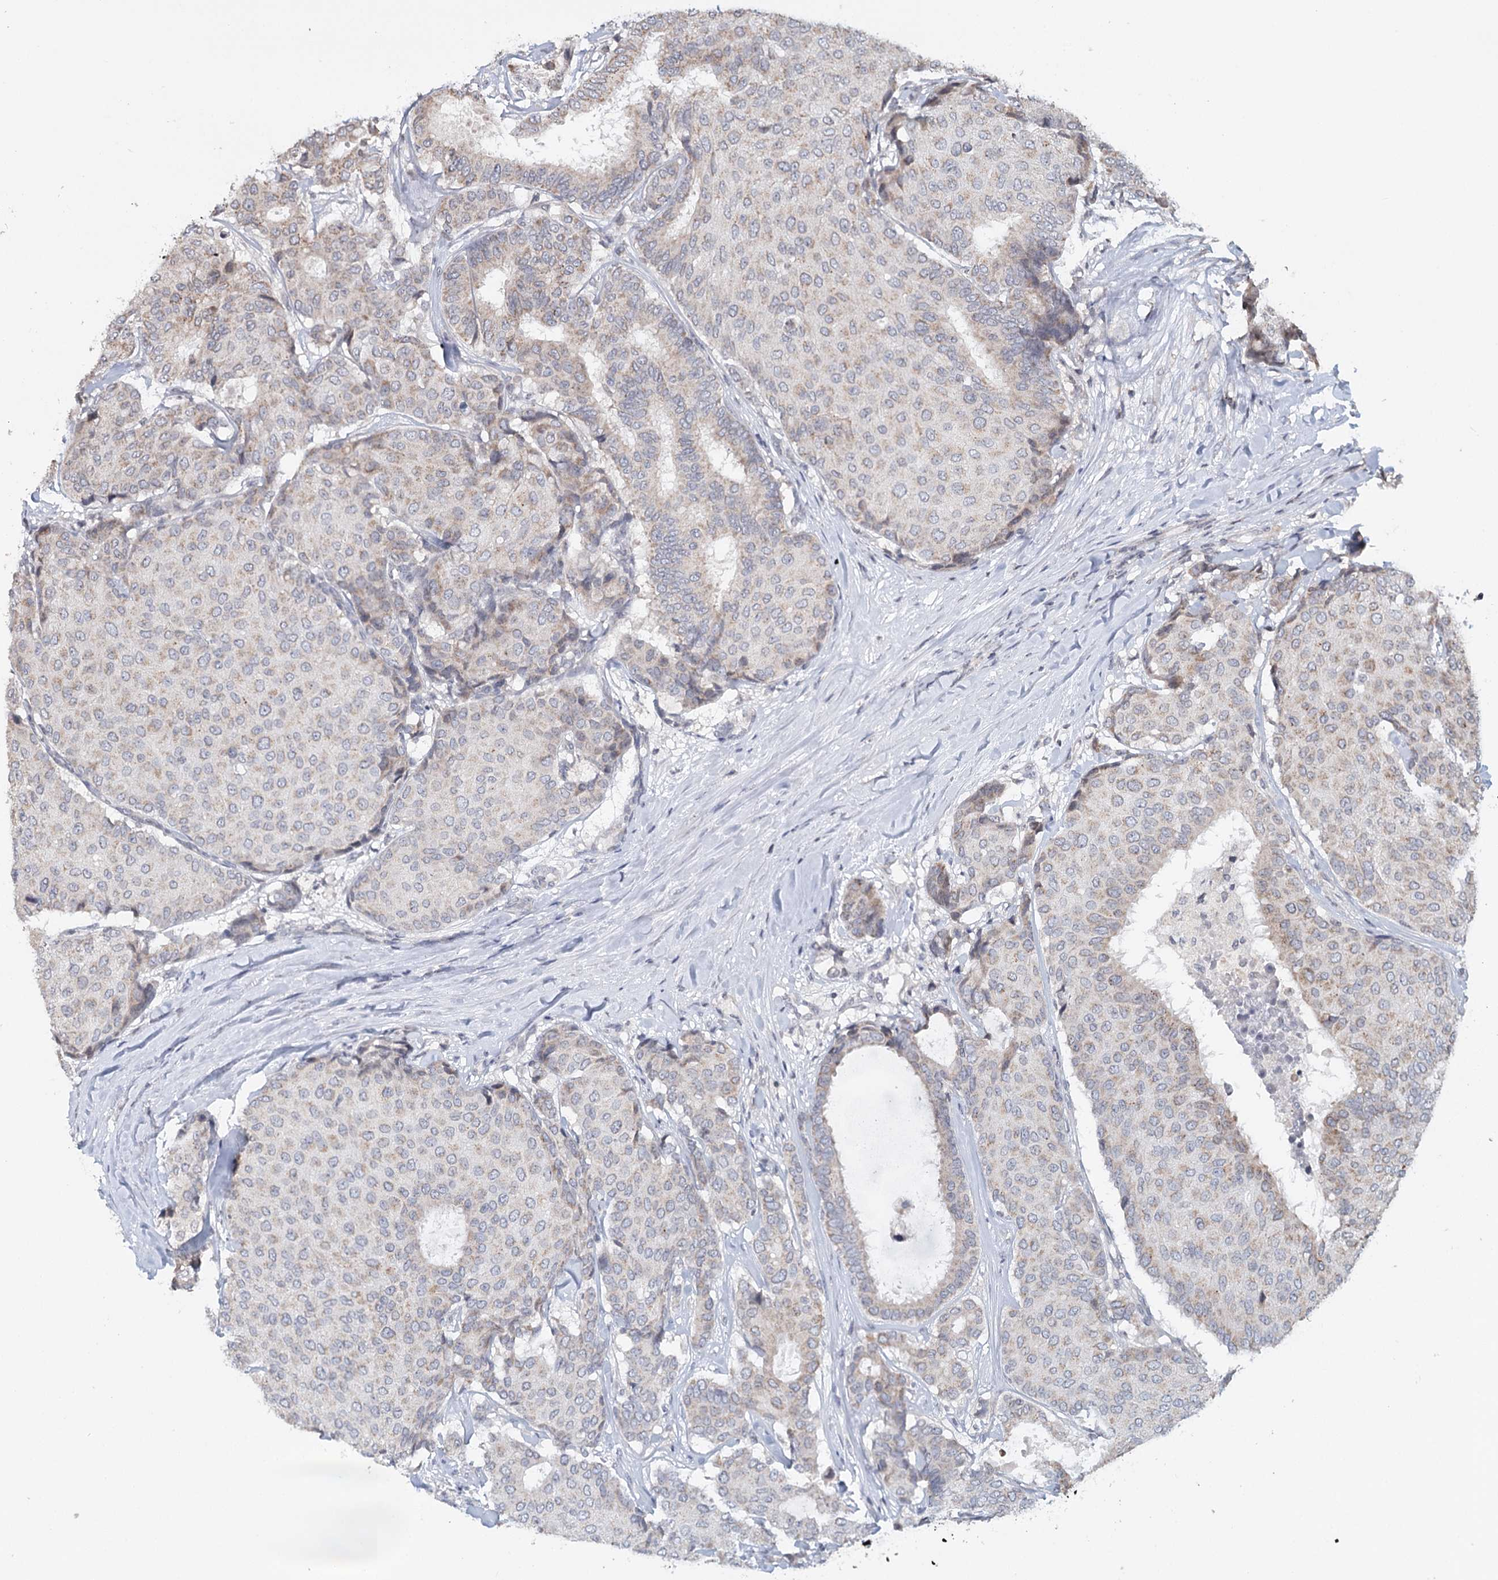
{"staining": {"intensity": "weak", "quantity": "<25%", "location": "cytoplasmic/membranous"}, "tissue": "breast cancer", "cell_type": "Tumor cells", "image_type": "cancer", "snomed": [{"axis": "morphology", "description": "Duct carcinoma"}, {"axis": "topography", "description": "Breast"}], "caption": "Tumor cells are negative for protein expression in human invasive ductal carcinoma (breast).", "gene": "ICOS", "patient": {"sex": "female", "age": 75}}